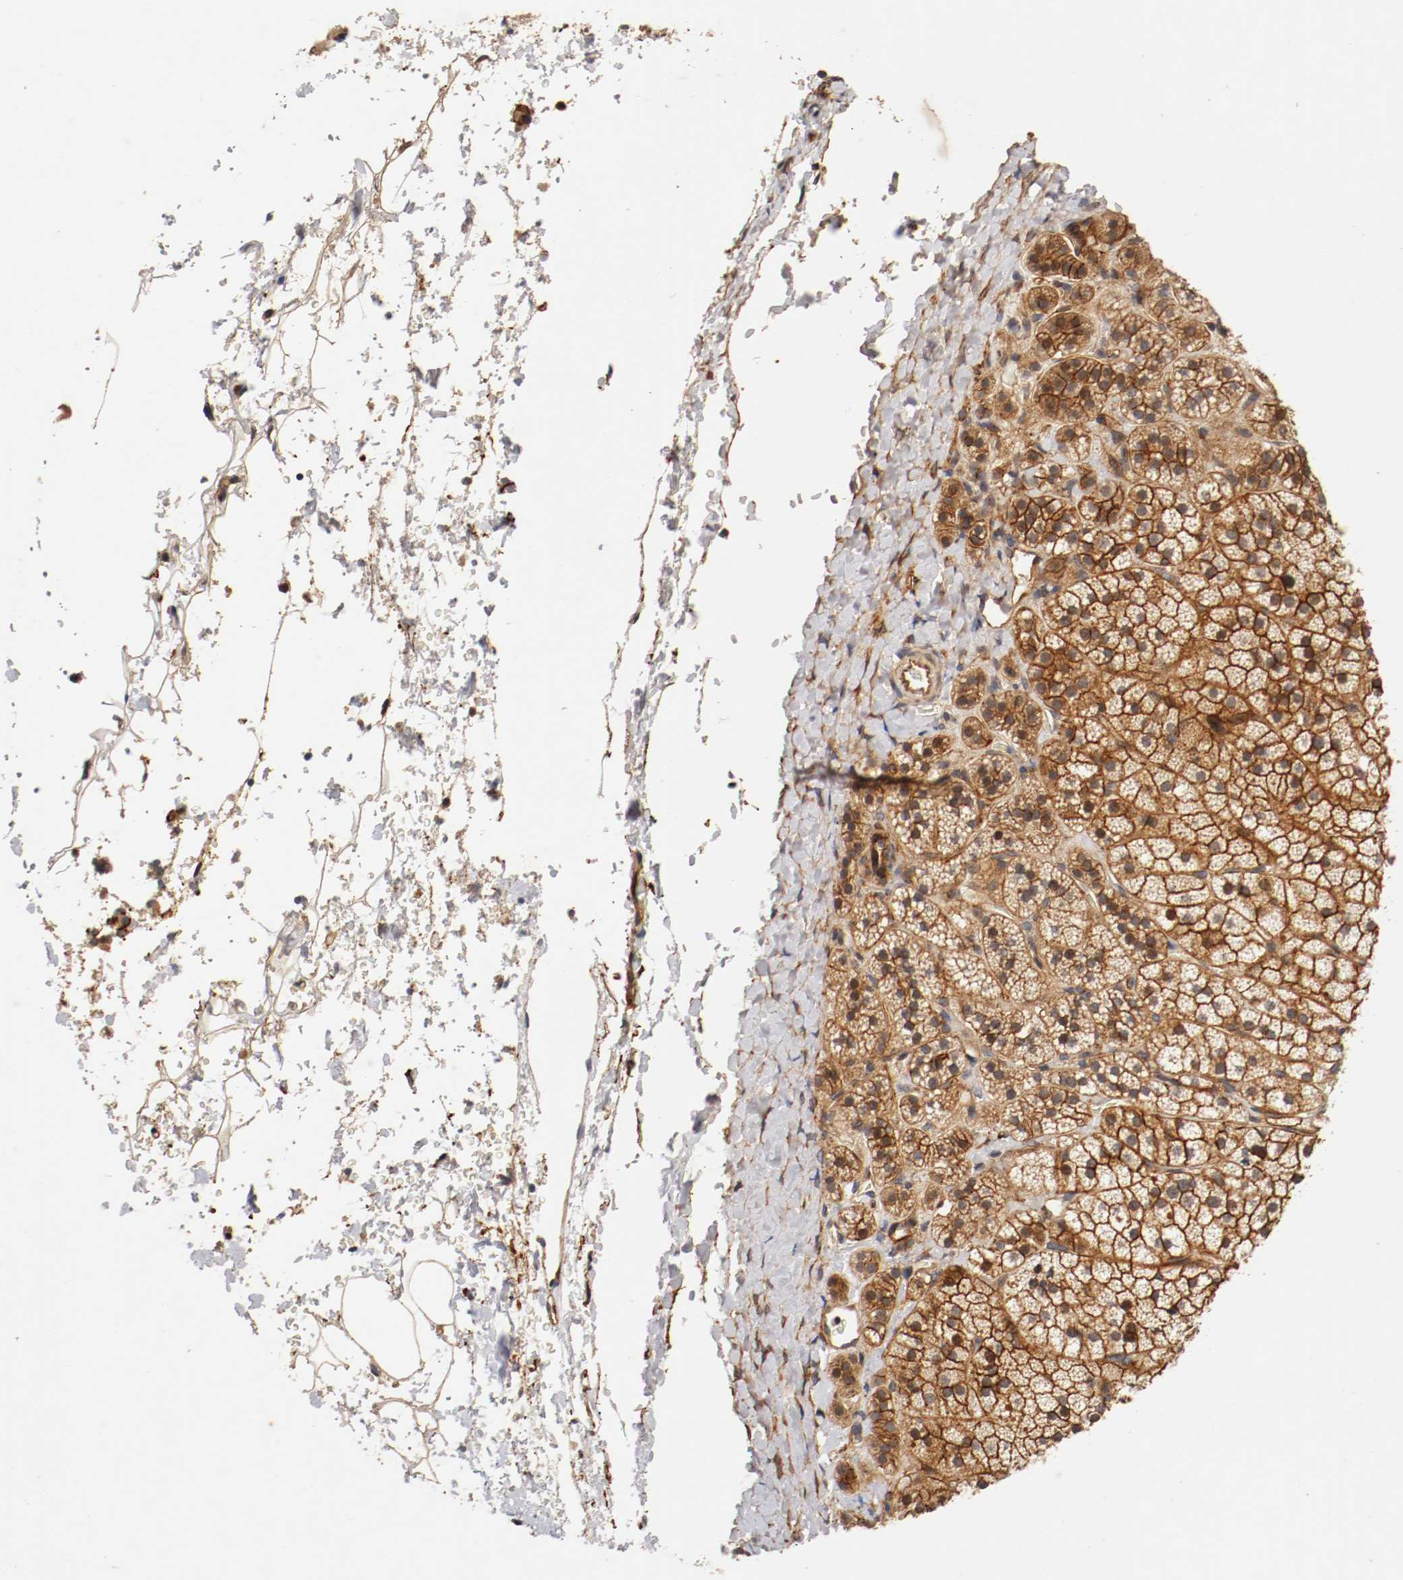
{"staining": {"intensity": "strong", "quantity": ">75%", "location": "cytoplasmic/membranous"}, "tissue": "adrenal gland", "cell_type": "Glandular cells", "image_type": "normal", "snomed": [{"axis": "morphology", "description": "Normal tissue, NOS"}, {"axis": "topography", "description": "Adrenal gland"}], "caption": "Glandular cells exhibit strong cytoplasmic/membranous expression in about >75% of cells in benign adrenal gland. Nuclei are stained in blue.", "gene": "TYK2", "patient": {"sex": "female", "age": 44}}